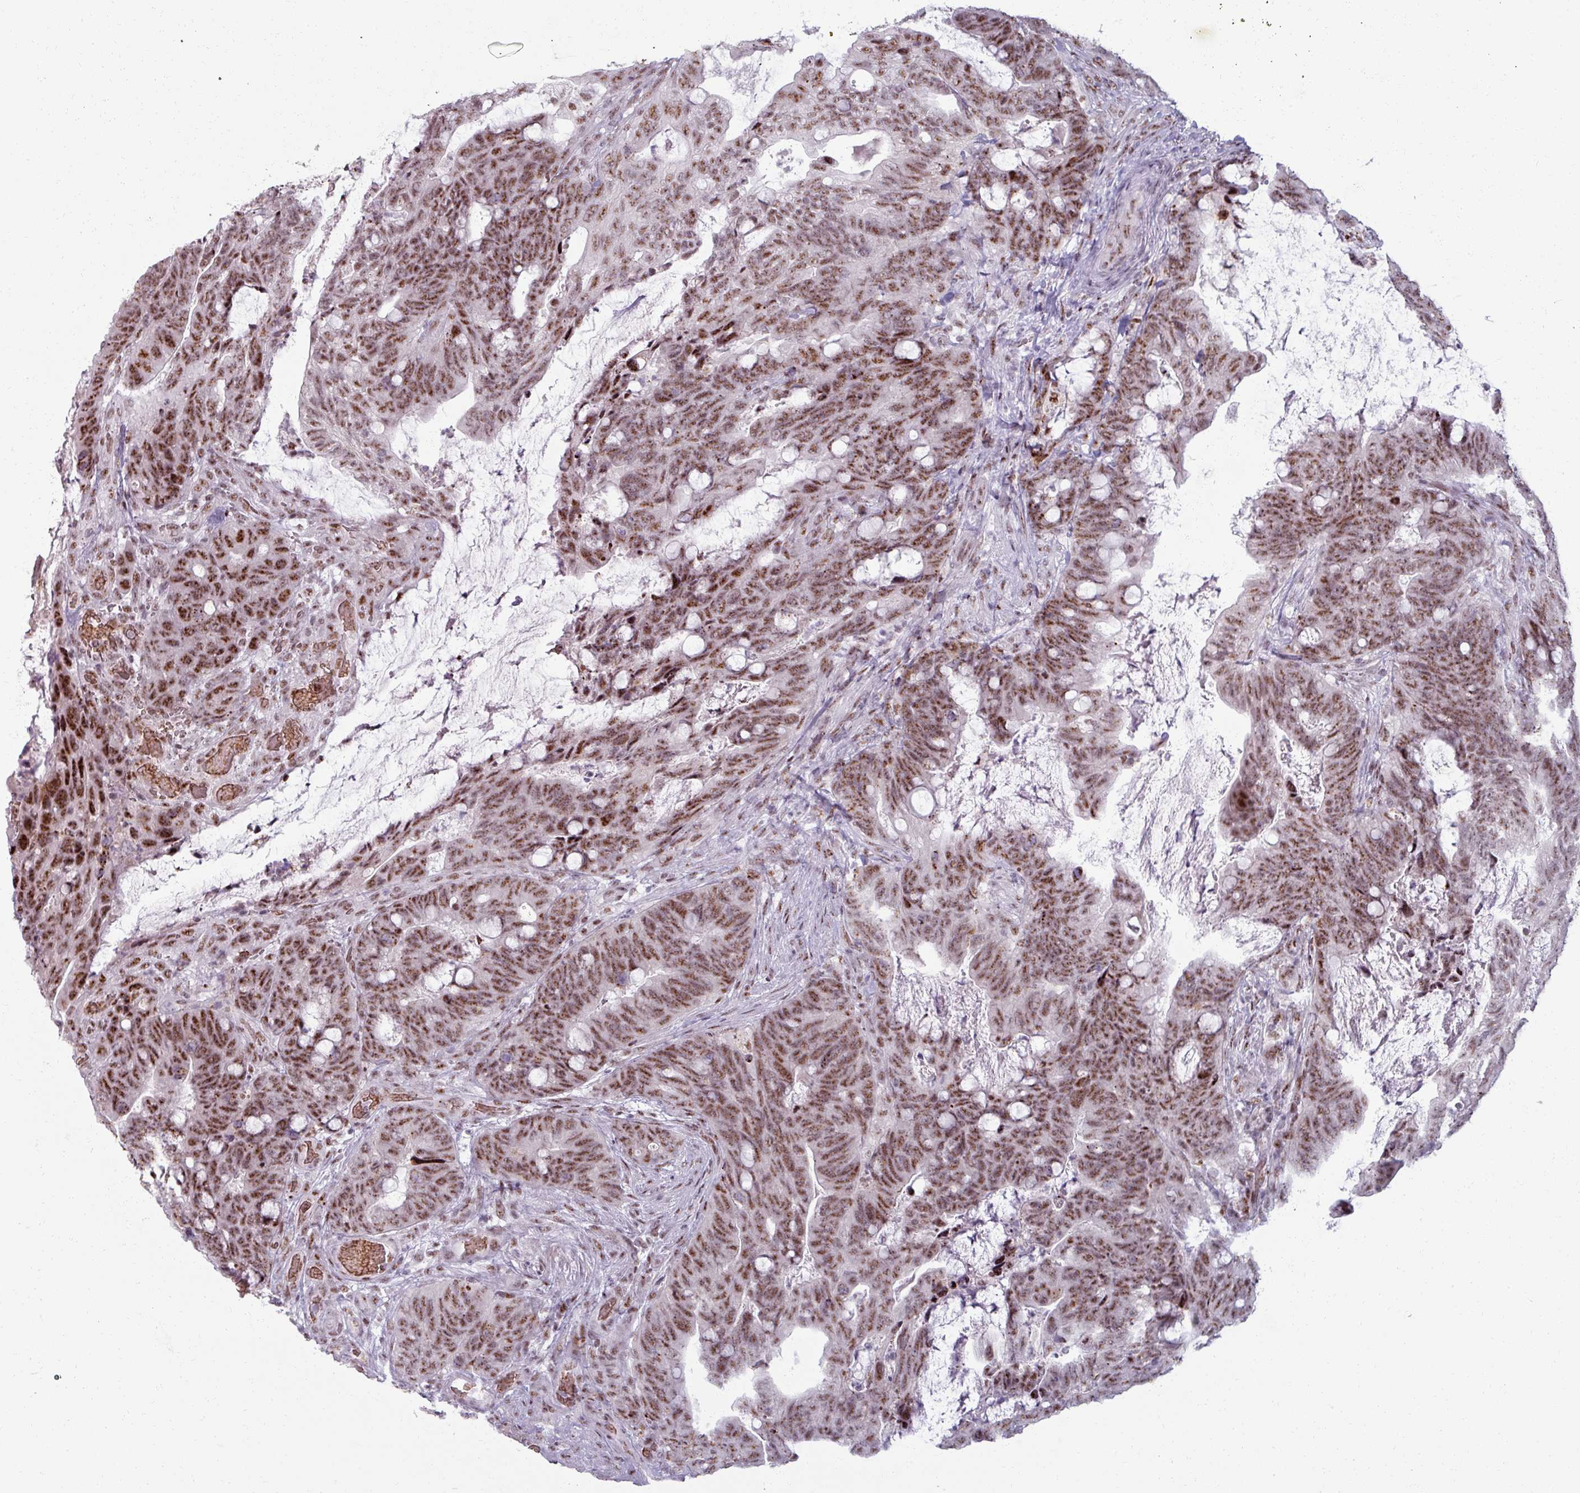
{"staining": {"intensity": "moderate", "quantity": ">75%", "location": "nuclear"}, "tissue": "colorectal cancer", "cell_type": "Tumor cells", "image_type": "cancer", "snomed": [{"axis": "morphology", "description": "Adenocarcinoma, NOS"}, {"axis": "topography", "description": "Colon"}], "caption": "Brown immunohistochemical staining in human colorectal cancer reveals moderate nuclear staining in approximately >75% of tumor cells.", "gene": "NCOR1", "patient": {"sex": "female", "age": 82}}